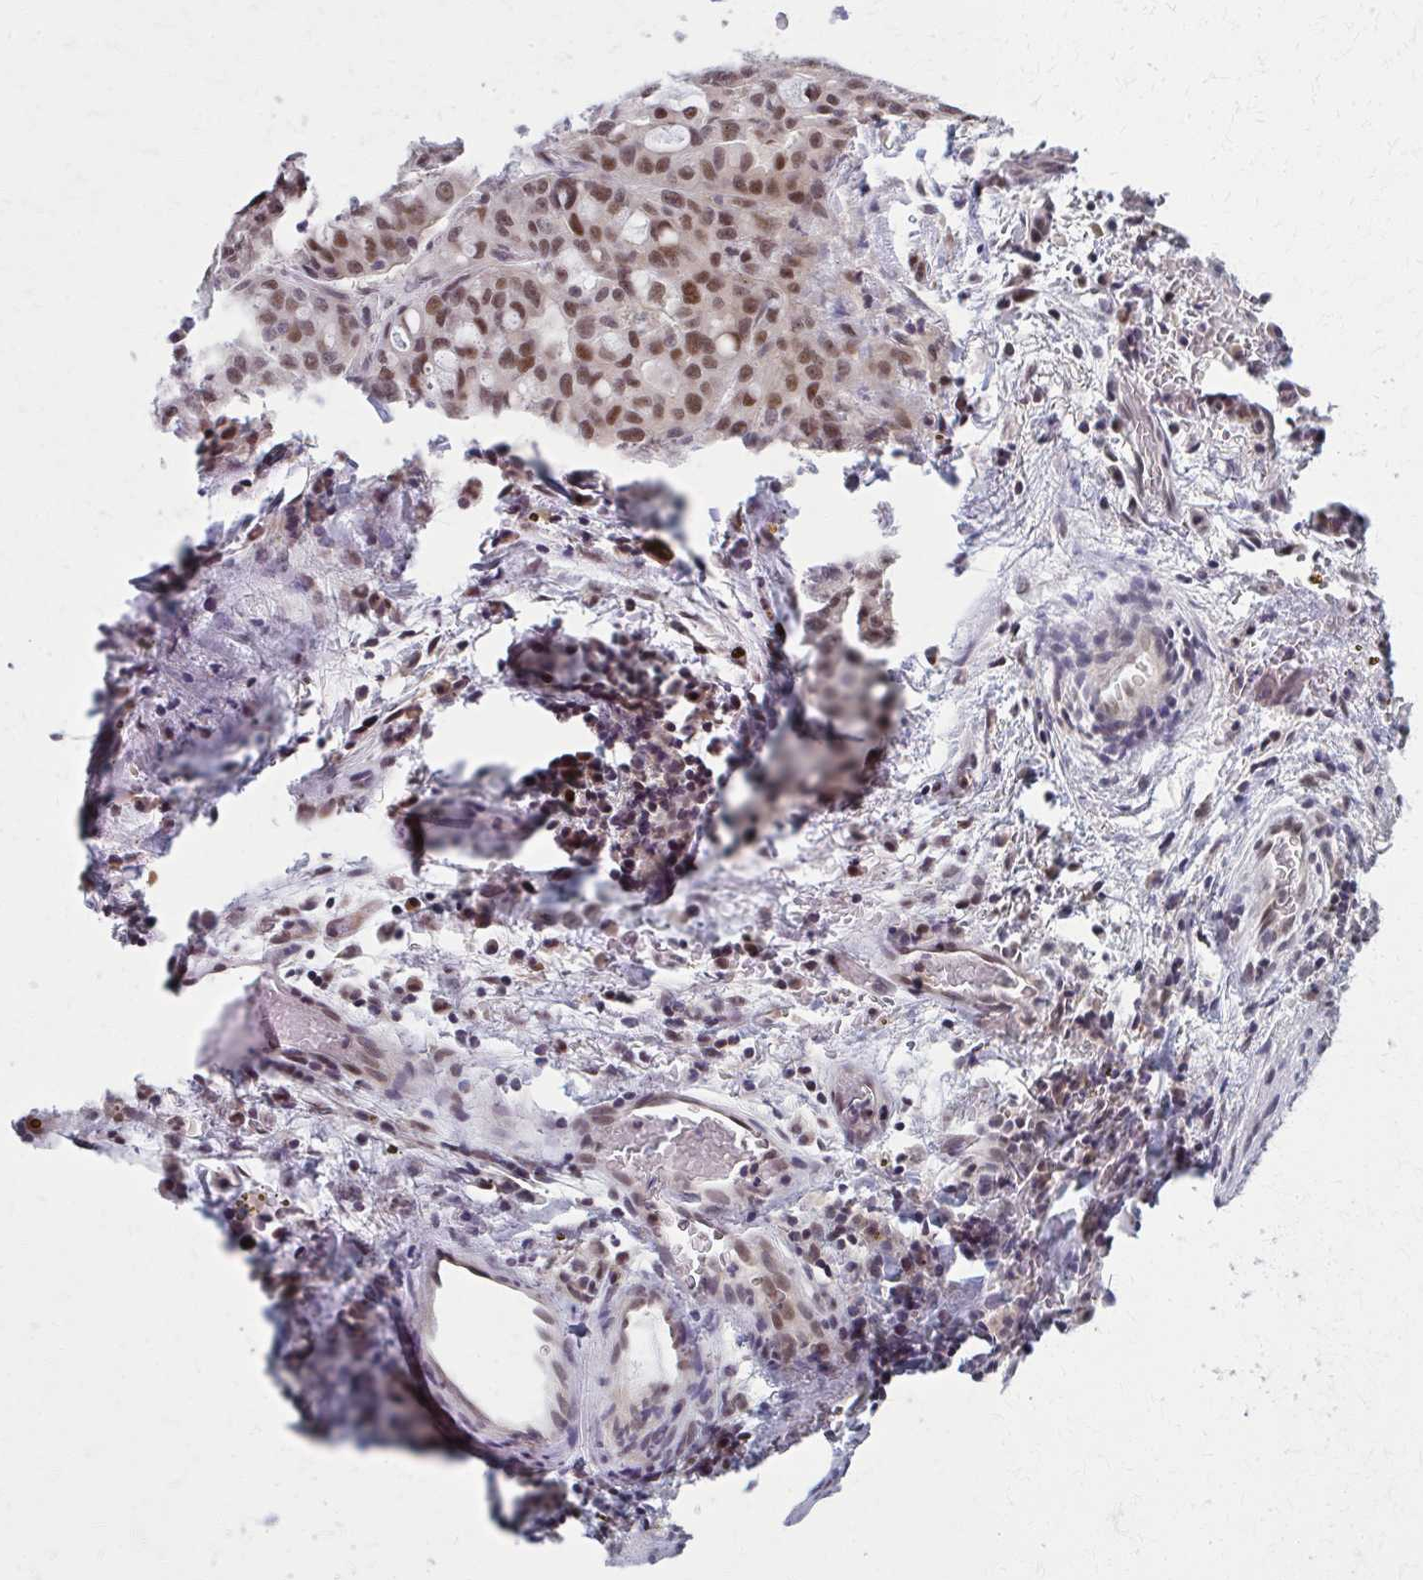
{"staining": {"intensity": "moderate", "quantity": ">75%", "location": "nuclear"}, "tissue": "lung cancer", "cell_type": "Tumor cells", "image_type": "cancer", "snomed": [{"axis": "morphology", "description": "Adenocarcinoma, NOS"}, {"axis": "topography", "description": "Lung"}], "caption": "Moderate nuclear protein staining is appreciated in about >75% of tumor cells in lung adenocarcinoma.", "gene": "SETBP1", "patient": {"sex": "female", "age": 44}}